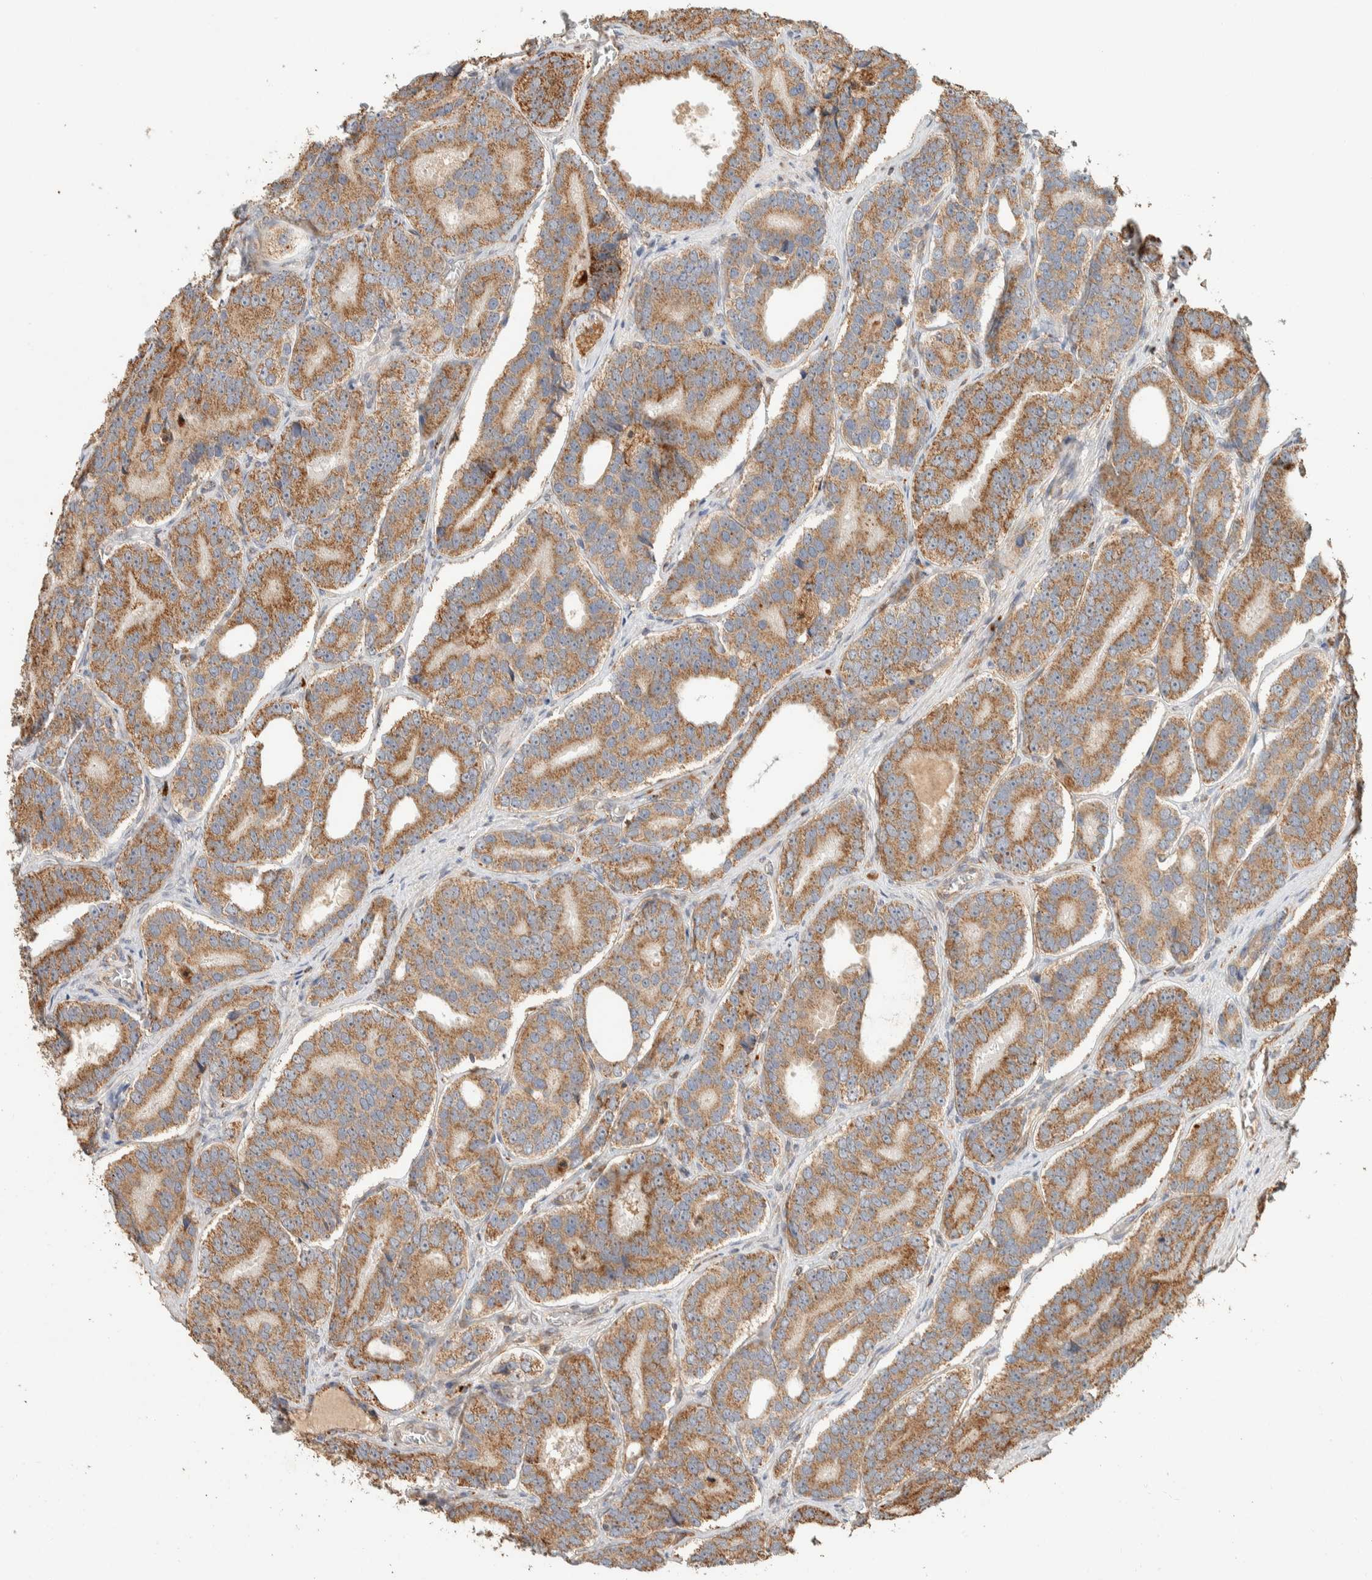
{"staining": {"intensity": "moderate", "quantity": ">75%", "location": "cytoplasmic/membranous"}, "tissue": "prostate cancer", "cell_type": "Tumor cells", "image_type": "cancer", "snomed": [{"axis": "morphology", "description": "Adenocarcinoma, High grade"}, {"axis": "topography", "description": "Prostate"}], "caption": "A medium amount of moderate cytoplasmic/membranous positivity is identified in about >75% of tumor cells in prostate adenocarcinoma (high-grade) tissue.", "gene": "KIF9", "patient": {"sex": "male", "age": 56}}